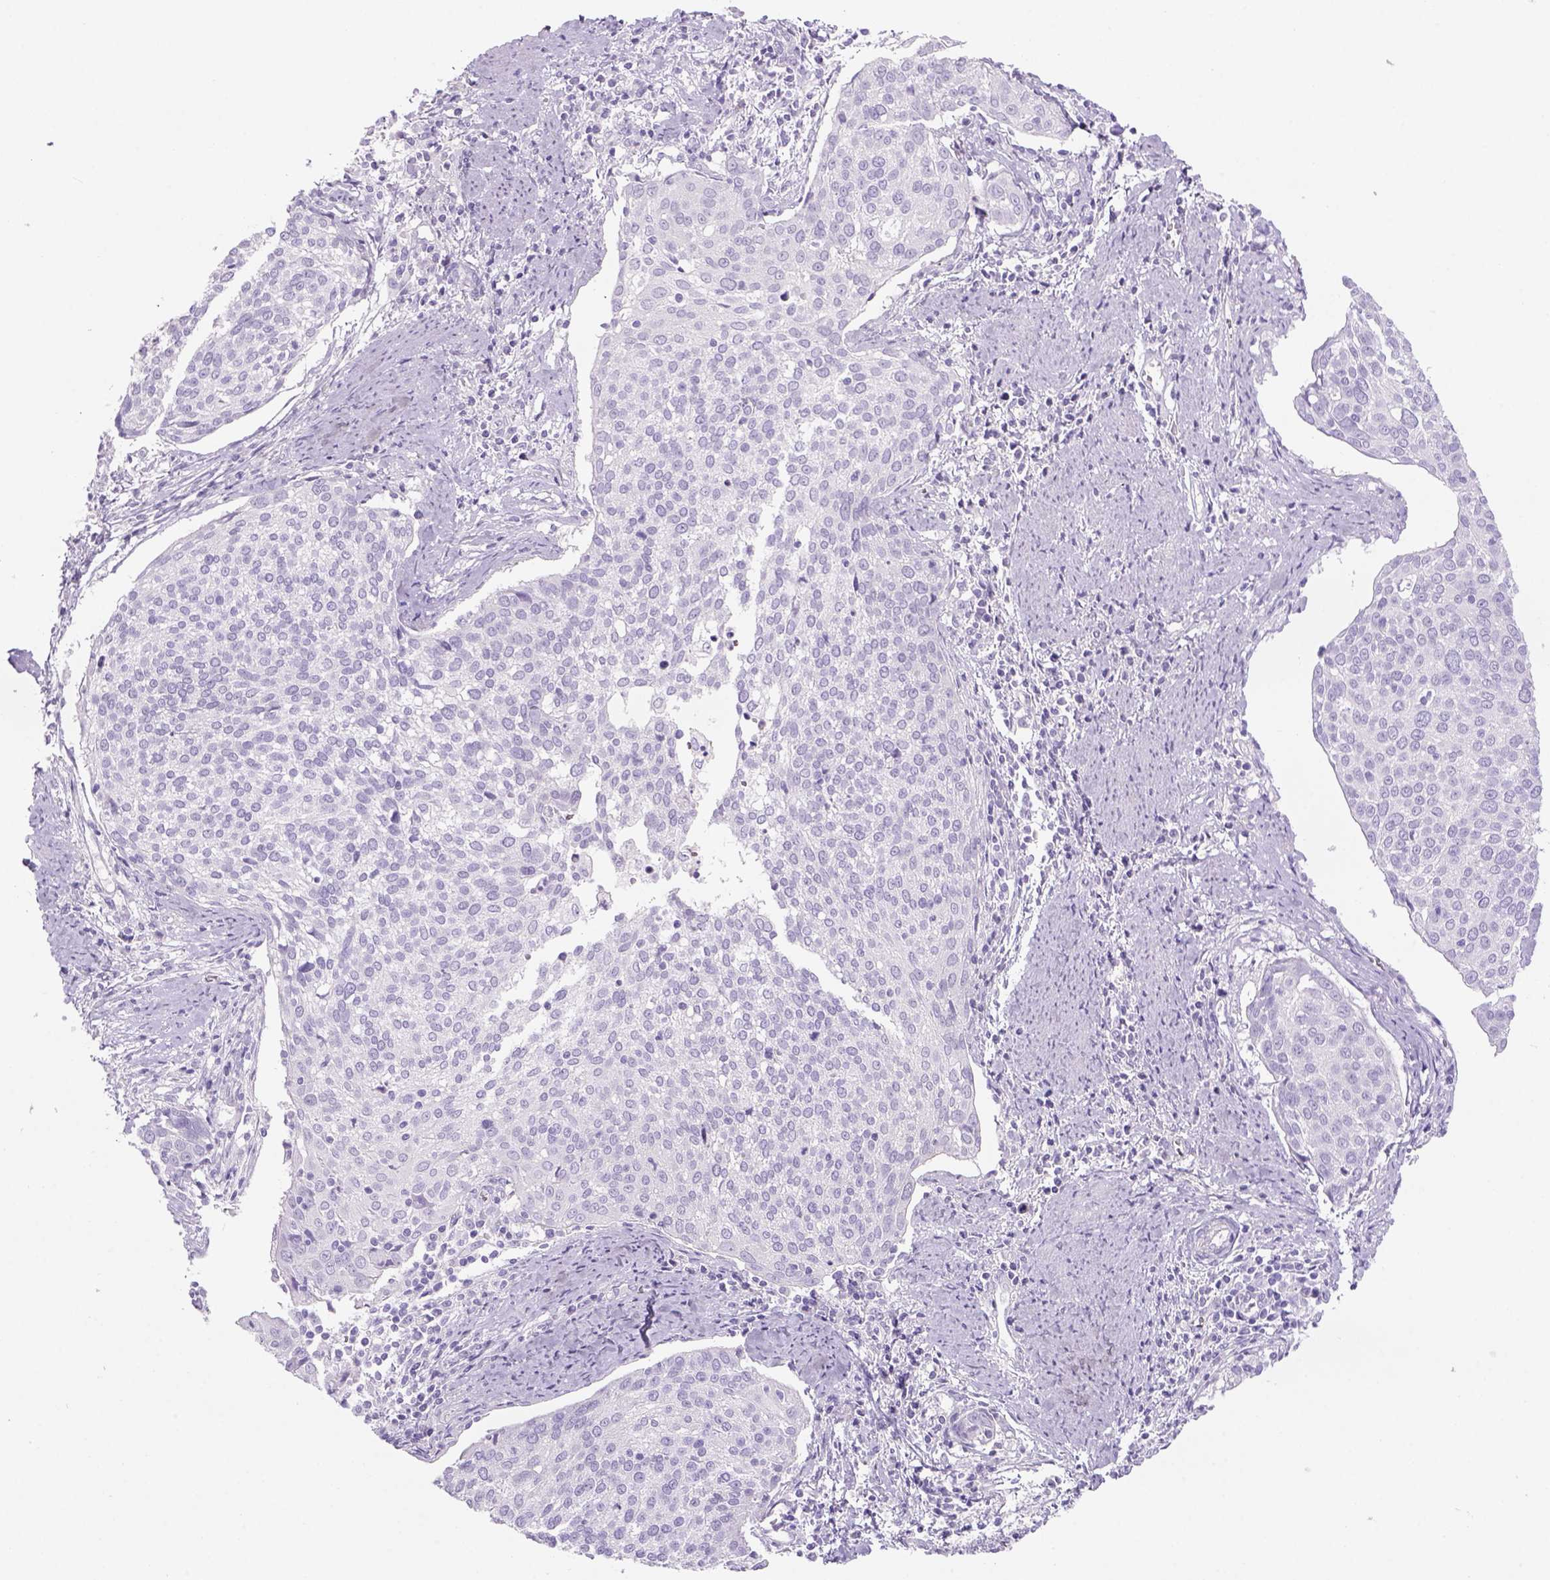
{"staining": {"intensity": "negative", "quantity": "none", "location": "none"}, "tissue": "cervical cancer", "cell_type": "Tumor cells", "image_type": "cancer", "snomed": [{"axis": "morphology", "description": "Squamous cell carcinoma, NOS"}, {"axis": "topography", "description": "Cervix"}], "caption": "Tumor cells show no significant protein positivity in cervical cancer. (DAB immunohistochemistry visualized using brightfield microscopy, high magnification).", "gene": "TENM4", "patient": {"sex": "female", "age": 39}}